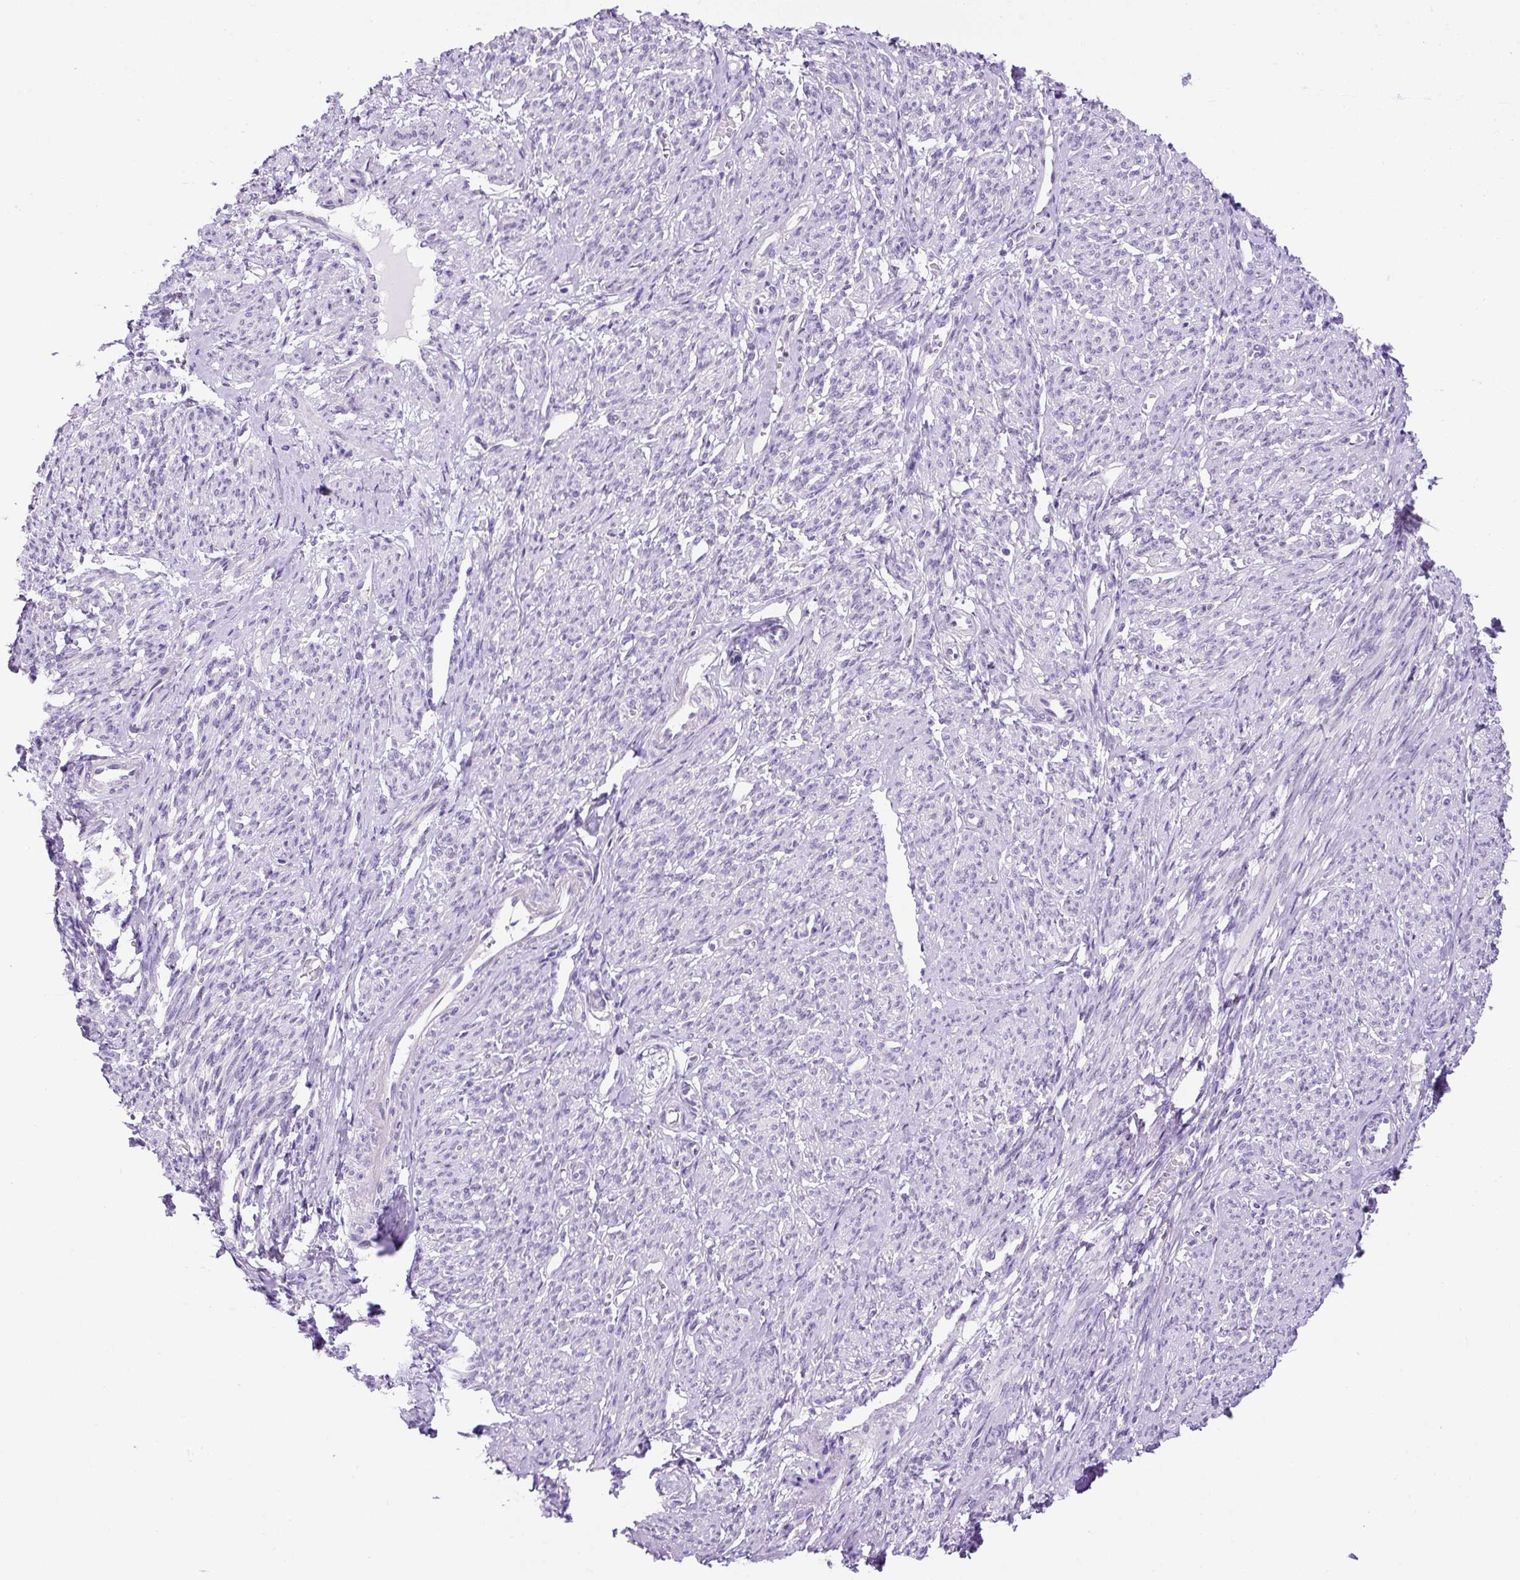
{"staining": {"intensity": "negative", "quantity": "none", "location": "none"}, "tissue": "smooth muscle", "cell_type": "Smooth muscle cells", "image_type": "normal", "snomed": [{"axis": "morphology", "description": "Normal tissue, NOS"}, {"axis": "topography", "description": "Smooth muscle"}], "caption": "Immunohistochemistry micrograph of benign smooth muscle: smooth muscle stained with DAB reveals no significant protein expression in smooth muscle cells.", "gene": "KRT12", "patient": {"sex": "female", "age": 65}}